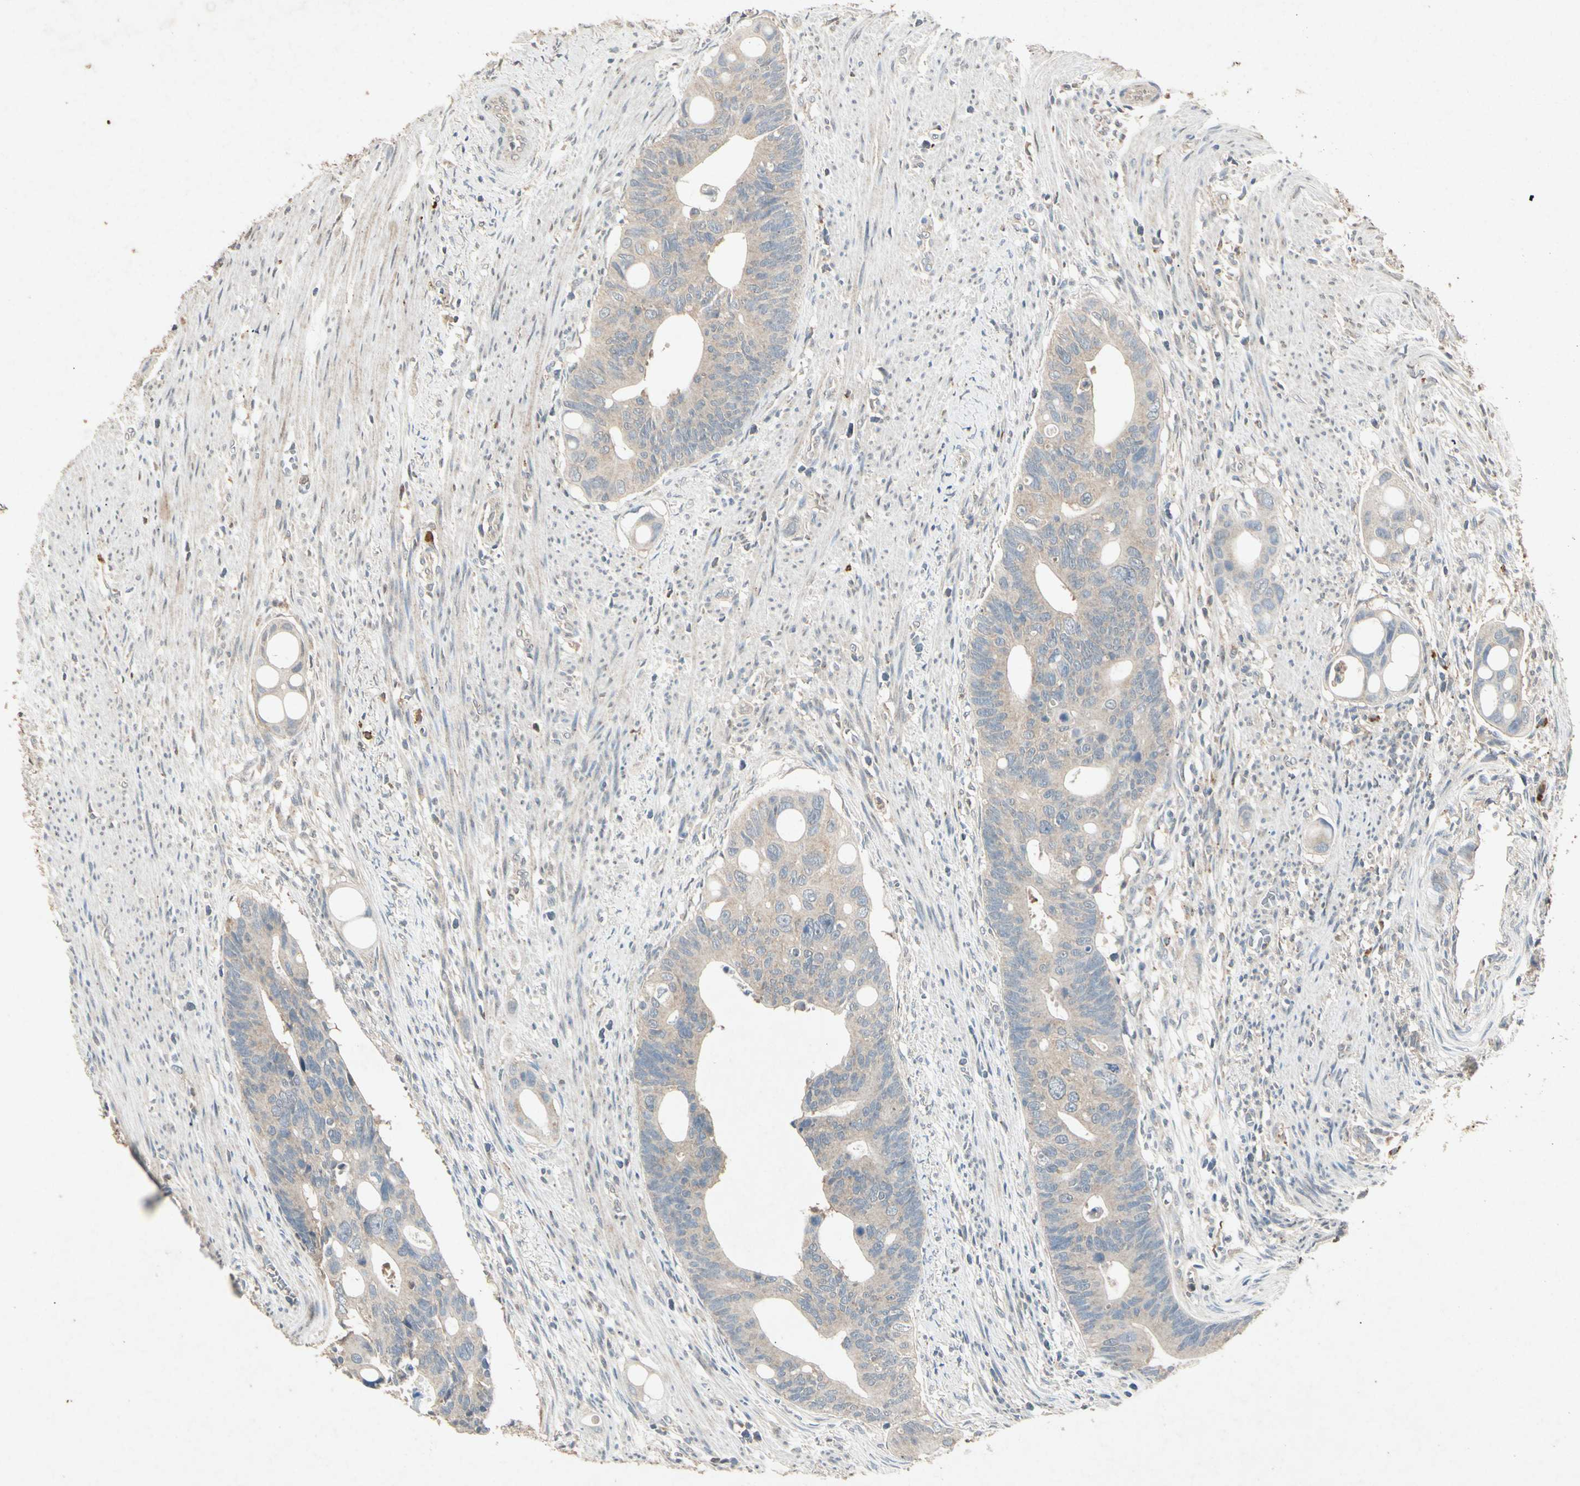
{"staining": {"intensity": "weak", "quantity": "25%-75%", "location": "cytoplasmic/membranous"}, "tissue": "colorectal cancer", "cell_type": "Tumor cells", "image_type": "cancer", "snomed": [{"axis": "morphology", "description": "Adenocarcinoma, NOS"}, {"axis": "topography", "description": "Colon"}], "caption": "Colorectal cancer (adenocarcinoma) stained with immunohistochemistry demonstrates weak cytoplasmic/membranous positivity in about 25%-75% of tumor cells.", "gene": "GPLD1", "patient": {"sex": "female", "age": 57}}